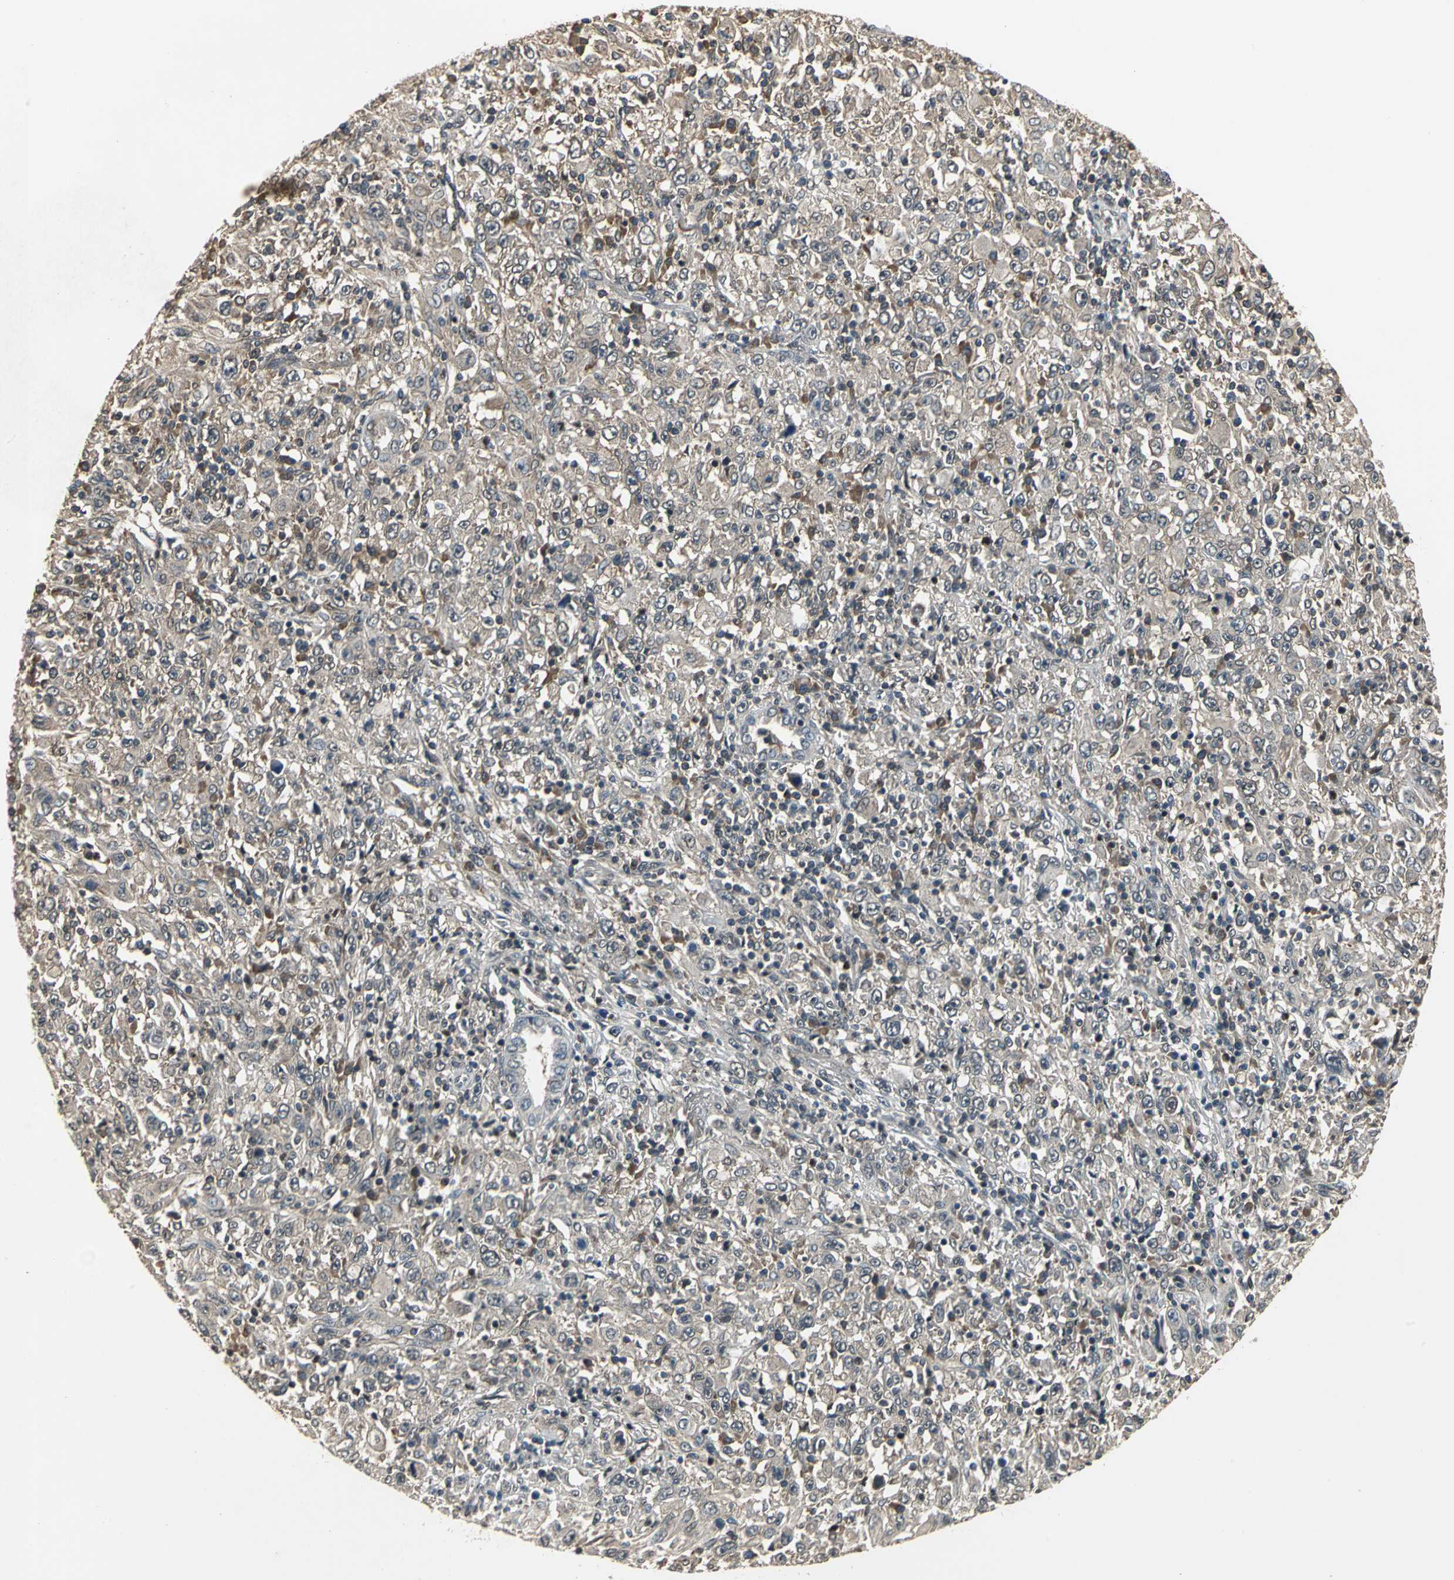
{"staining": {"intensity": "negative", "quantity": "none", "location": "none"}, "tissue": "melanoma", "cell_type": "Tumor cells", "image_type": "cancer", "snomed": [{"axis": "morphology", "description": "Malignant melanoma, Metastatic site"}, {"axis": "topography", "description": "Skin"}], "caption": "Immunohistochemistry (IHC) micrograph of human melanoma stained for a protein (brown), which displays no staining in tumor cells.", "gene": "EIF2B2", "patient": {"sex": "female", "age": 56}}